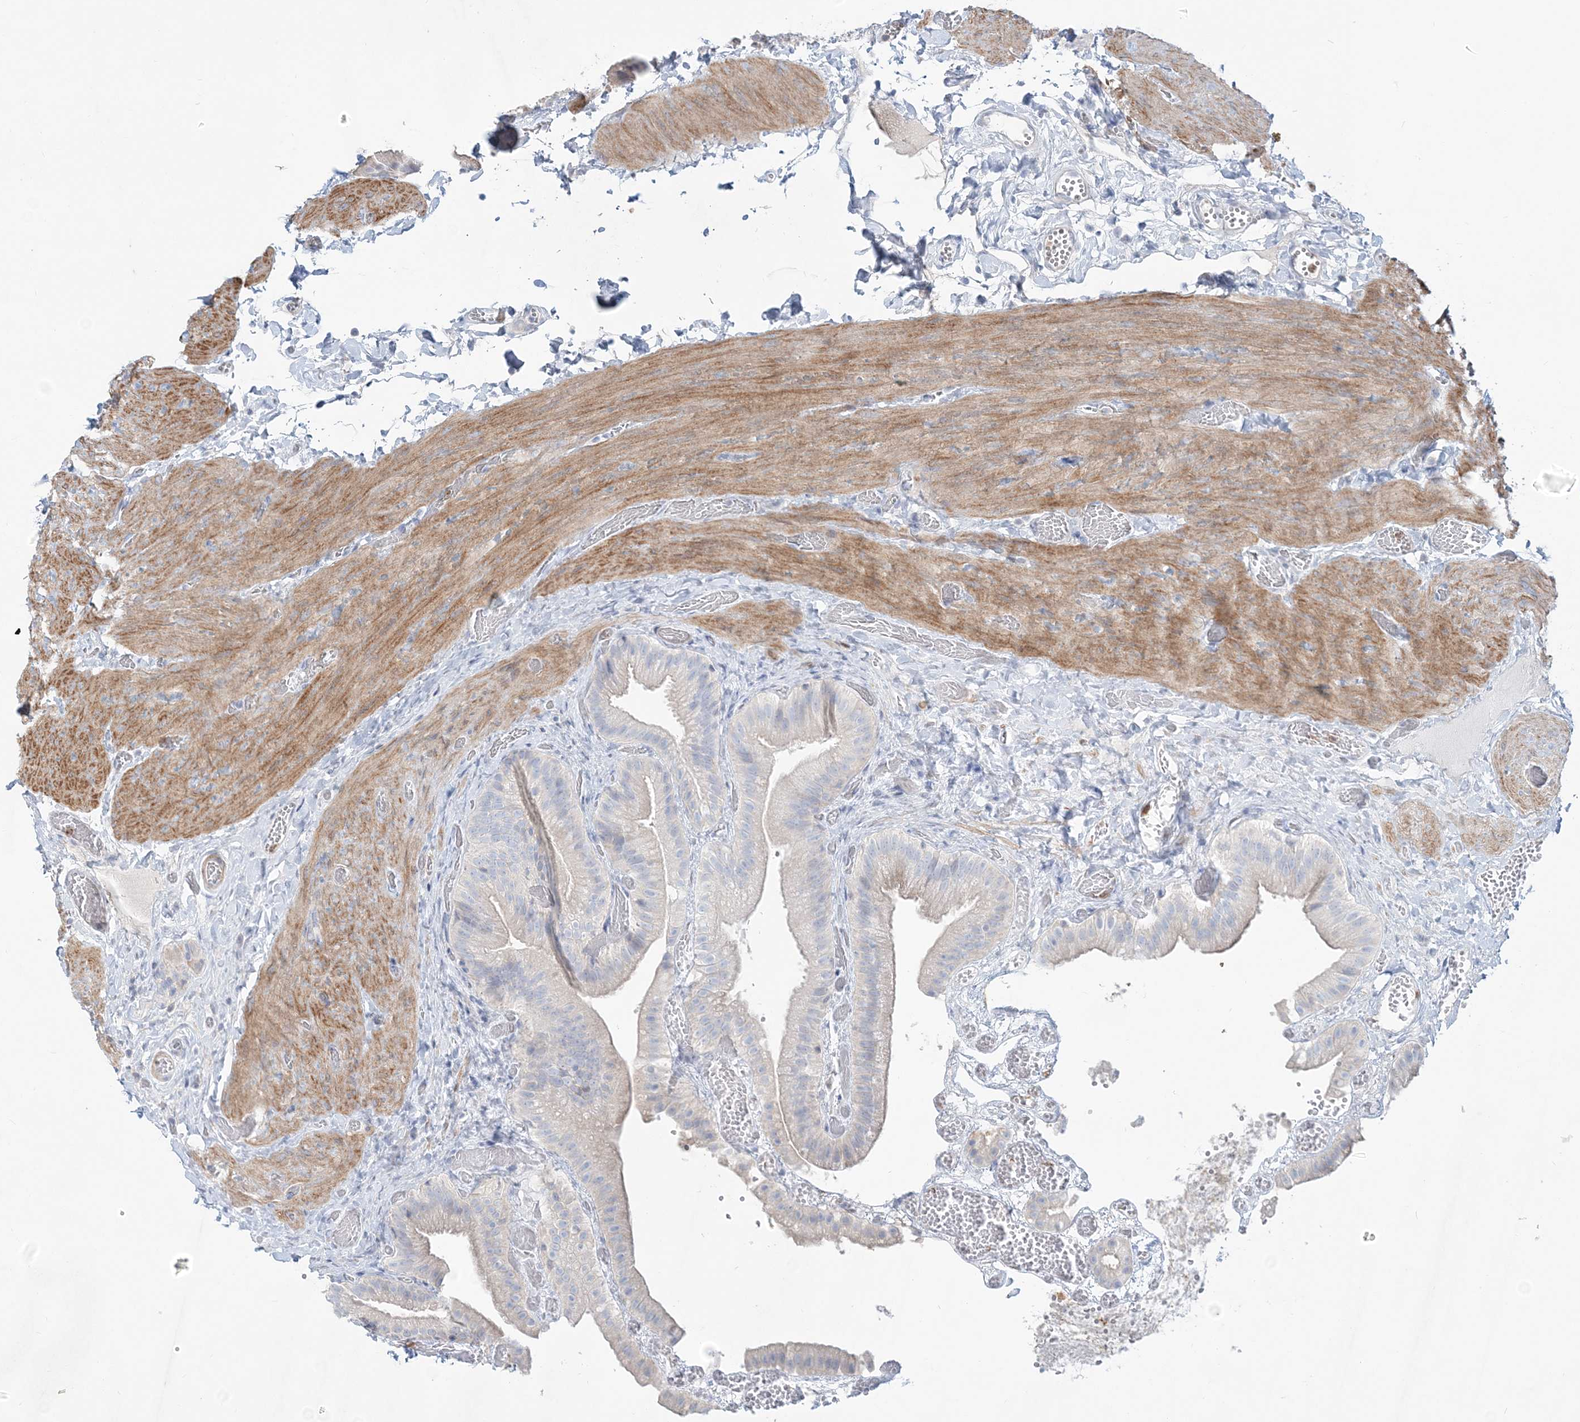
{"staining": {"intensity": "negative", "quantity": "none", "location": "none"}, "tissue": "gallbladder", "cell_type": "Glandular cells", "image_type": "normal", "snomed": [{"axis": "morphology", "description": "Normal tissue, NOS"}, {"axis": "topography", "description": "Gallbladder"}], "caption": "This is an immunohistochemistry image of unremarkable gallbladder. There is no expression in glandular cells.", "gene": "DNAH5", "patient": {"sex": "female", "age": 64}}